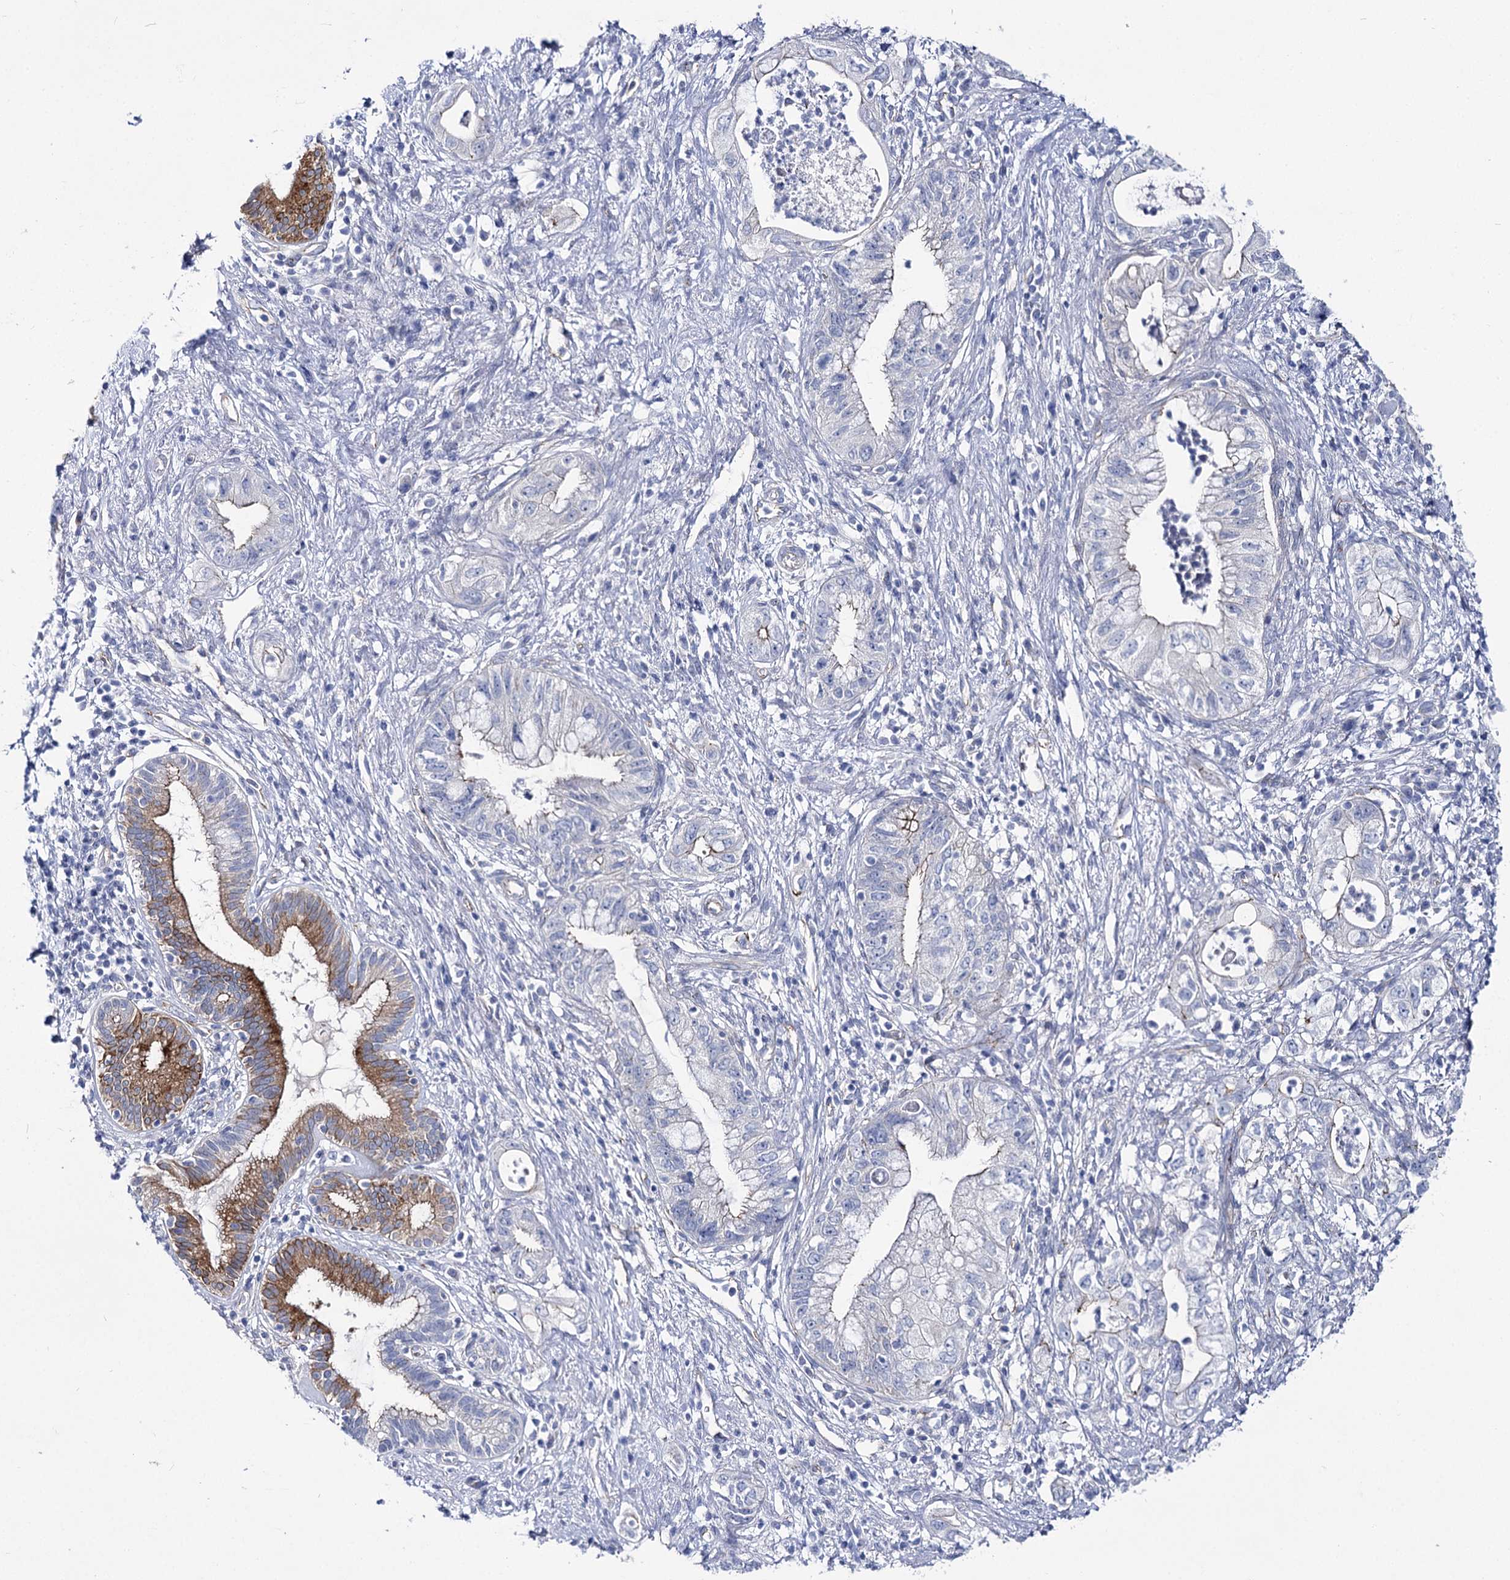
{"staining": {"intensity": "moderate", "quantity": "<25%", "location": "cytoplasmic/membranous"}, "tissue": "pancreatic cancer", "cell_type": "Tumor cells", "image_type": "cancer", "snomed": [{"axis": "morphology", "description": "Adenocarcinoma, NOS"}, {"axis": "topography", "description": "Pancreas"}], "caption": "Protein staining of pancreatic adenocarcinoma tissue demonstrates moderate cytoplasmic/membranous expression in approximately <25% of tumor cells. (DAB IHC, brown staining for protein, blue staining for nuclei).", "gene": "NRAP", "patient": {"sex": "female", "age": 73}}